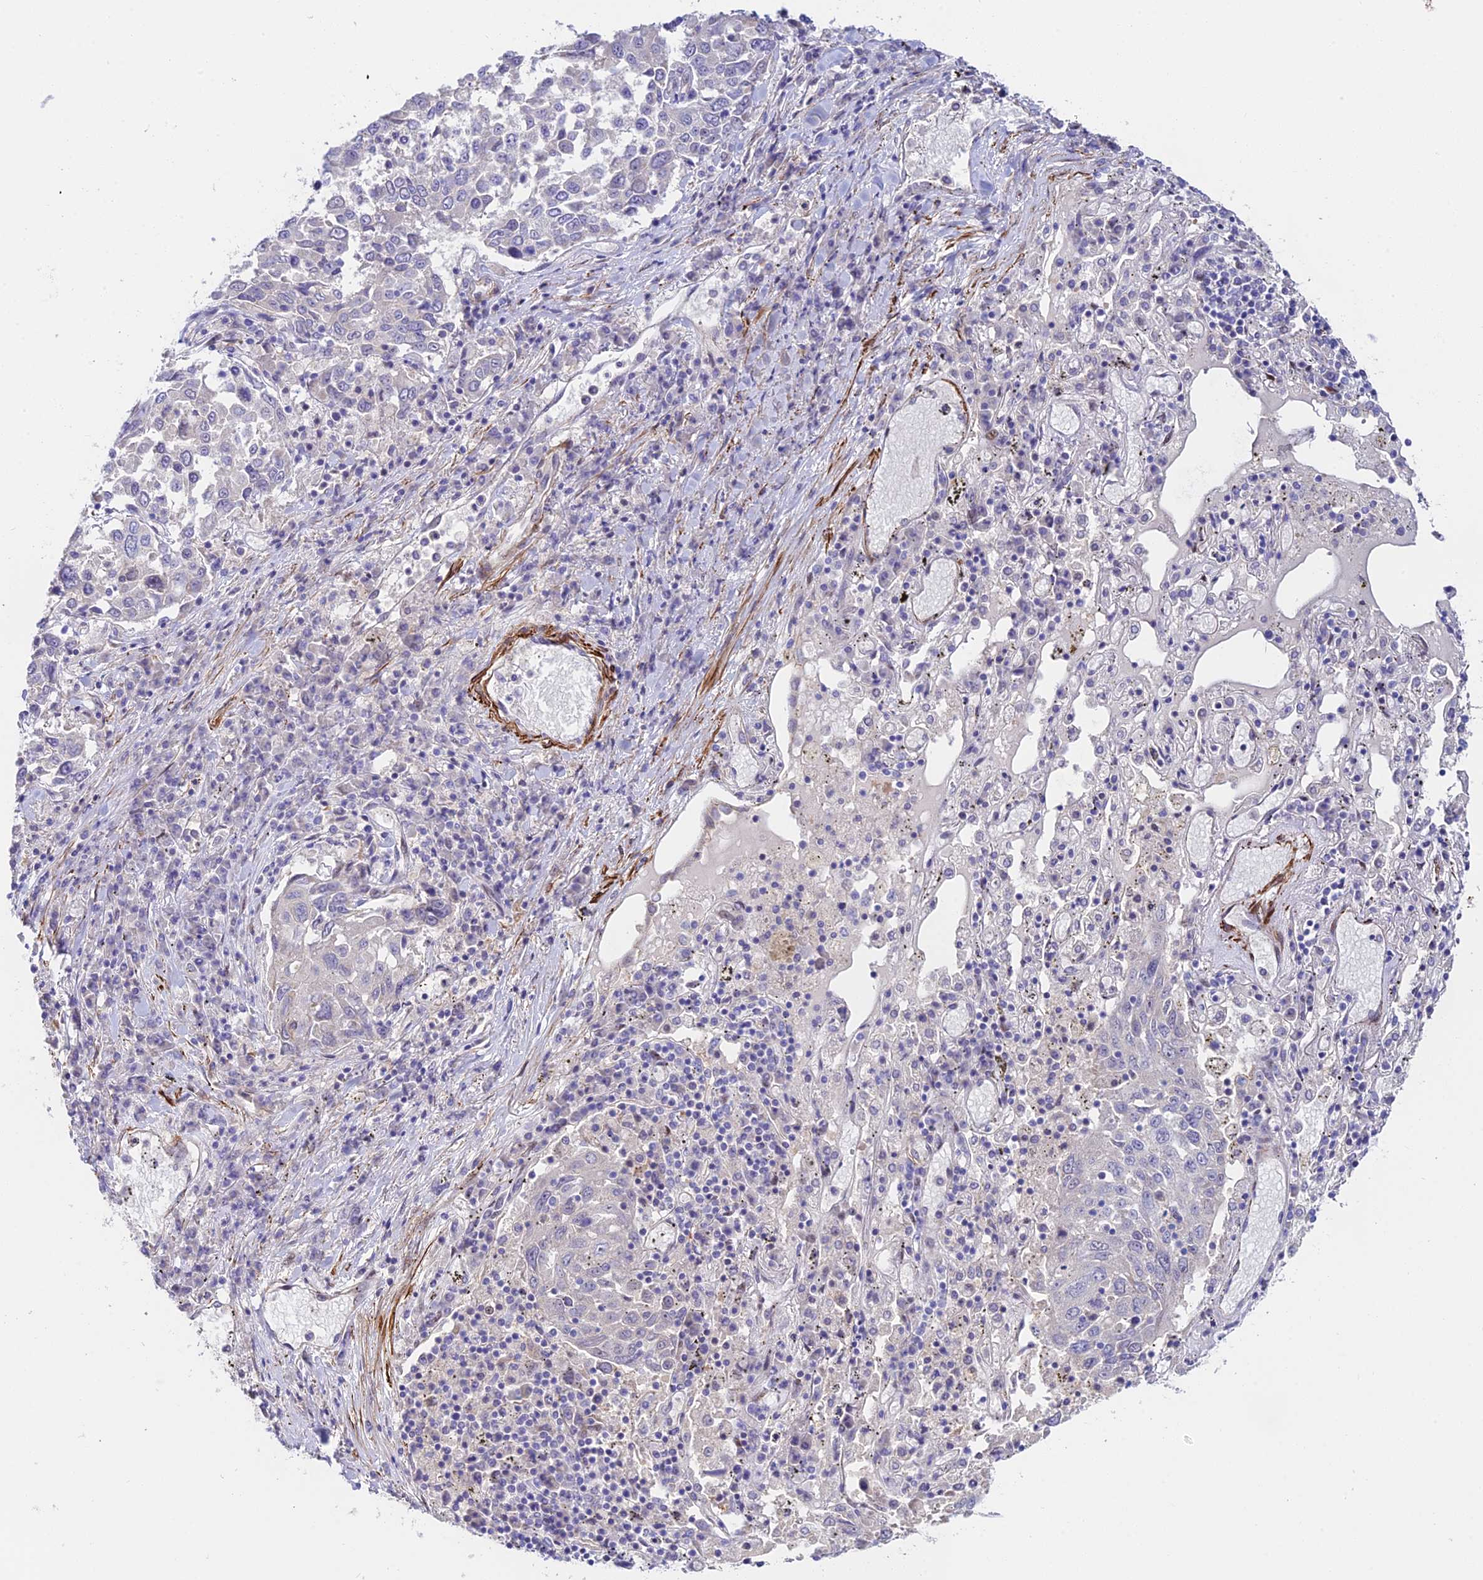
{"staining": {"intensity": "negative", "quantity": "none", "location": "none"}, "tissue": "lung cancer", "cell_type": "Tumor cells", "image_type": "cancer", "snomed": [{"axis": "morphology", "description": "Squamous cell carcinoma, NOS"}, {"axis": "topography", "description": "Lung"}], "caption": "High magnification brightfield microscopy of lung squamous cell carcinoma stained with DAB (brown) and counterstained with hematoxylin (blue): tumor cells show no significant expression. (Stains: DAB (3,3'-diaminobenzidine) IHC with hematoxylin counter stain, Microscopy: brightfield microscopy at high magnification).", "gene": "ANKRD50", "patient": {"sex": "male", "age": 65}}